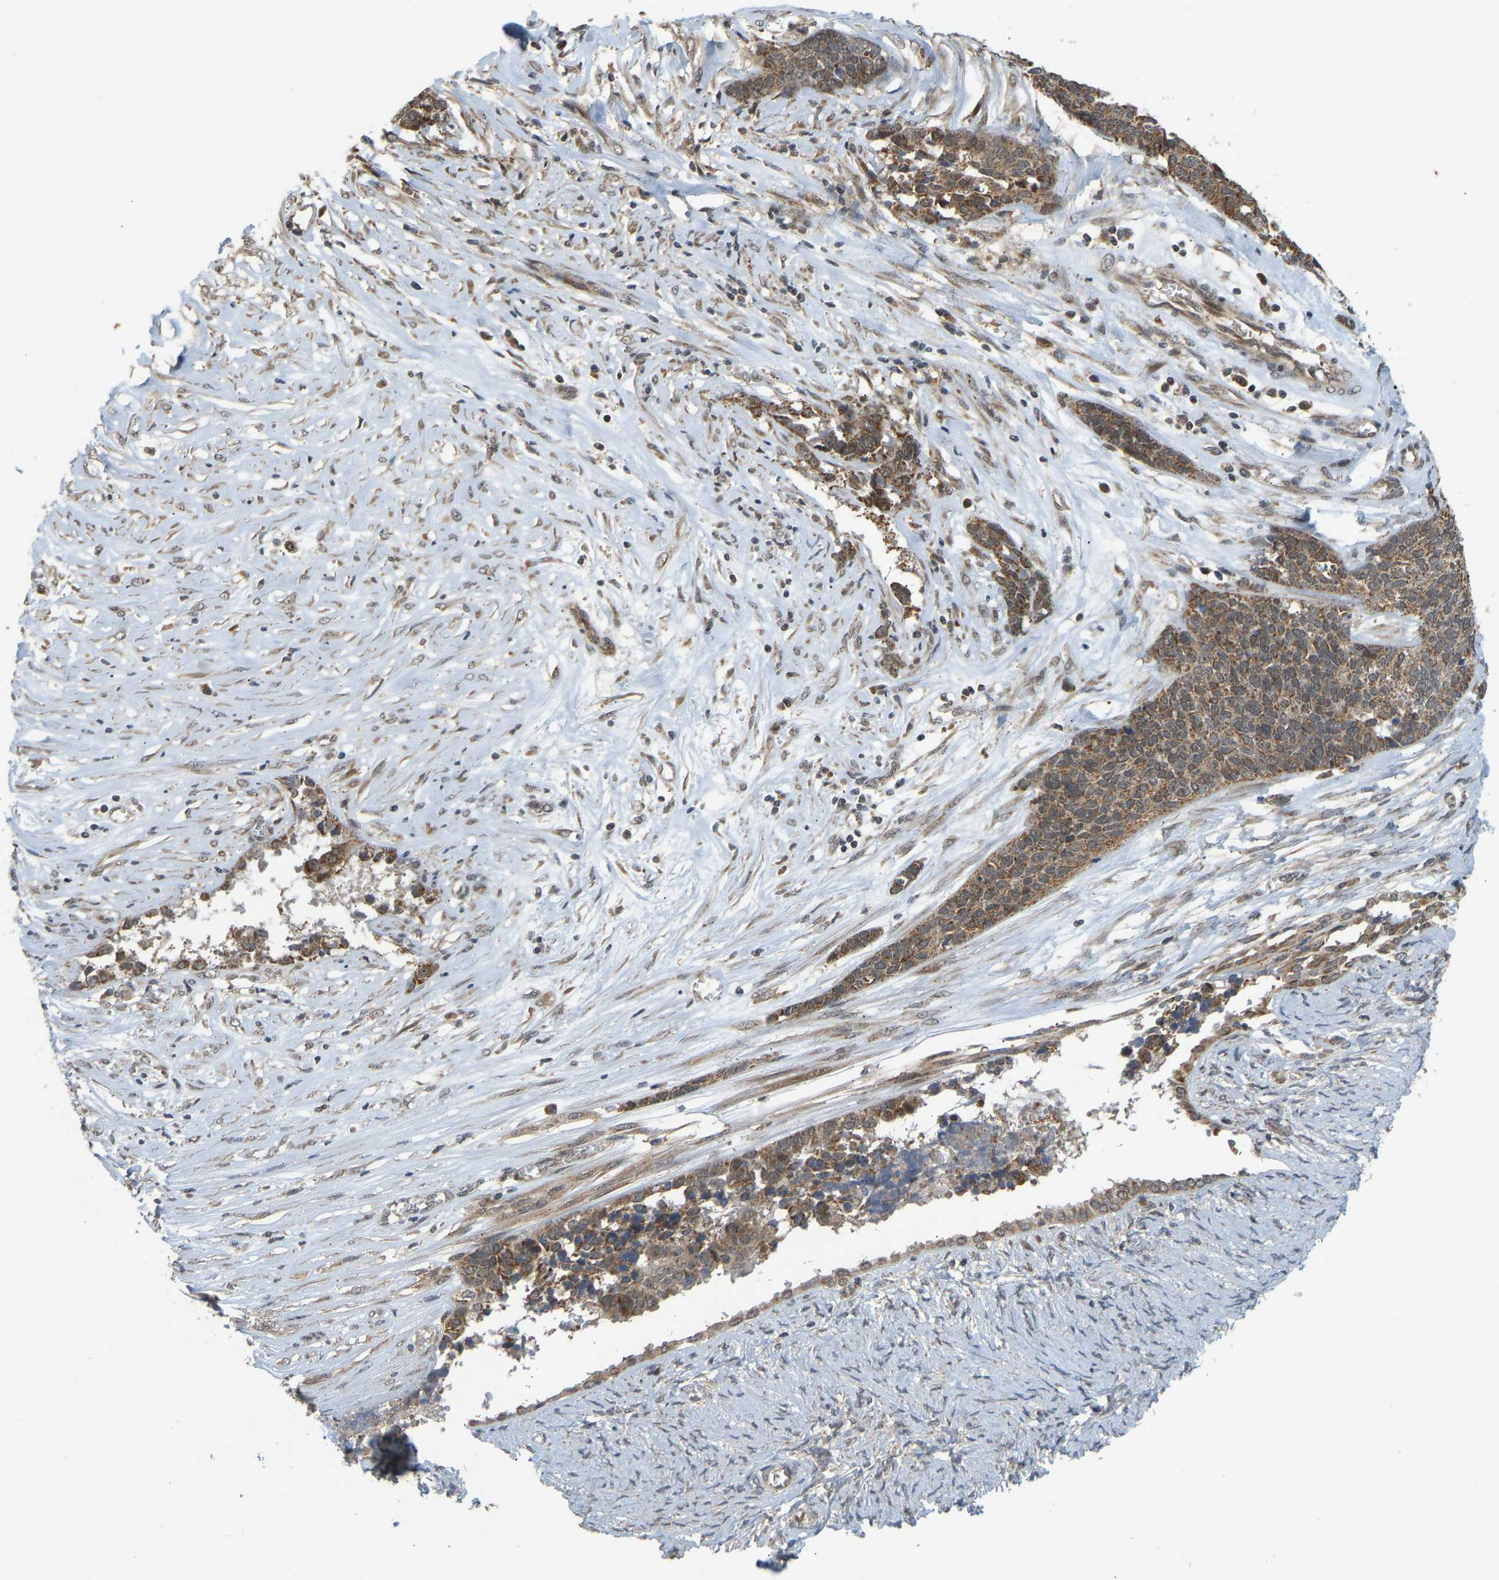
{"staining": {"intensity": "moderate", "quantity": ">75%", "location": "cytoplasmic/membranous"}, "tissue": "ovarian cancer", "cell_type": "Tumor cells", "image_type": "cancer", "snomed": [{"axis": "morphology", "description": "Cystadenocarcinoma, serous, NOS"}, {"axis": "topography", "description": "Ovary"}], "caption": "DAB immunohistochemical staining of ovarian cancer (serous cystadenocarcinoma) displays moderate cytoplasmic/membranous protein staining in about >75% of tumor cells.", "gene": "ACADS", "patient": {"sex": "female", "age": 44}}